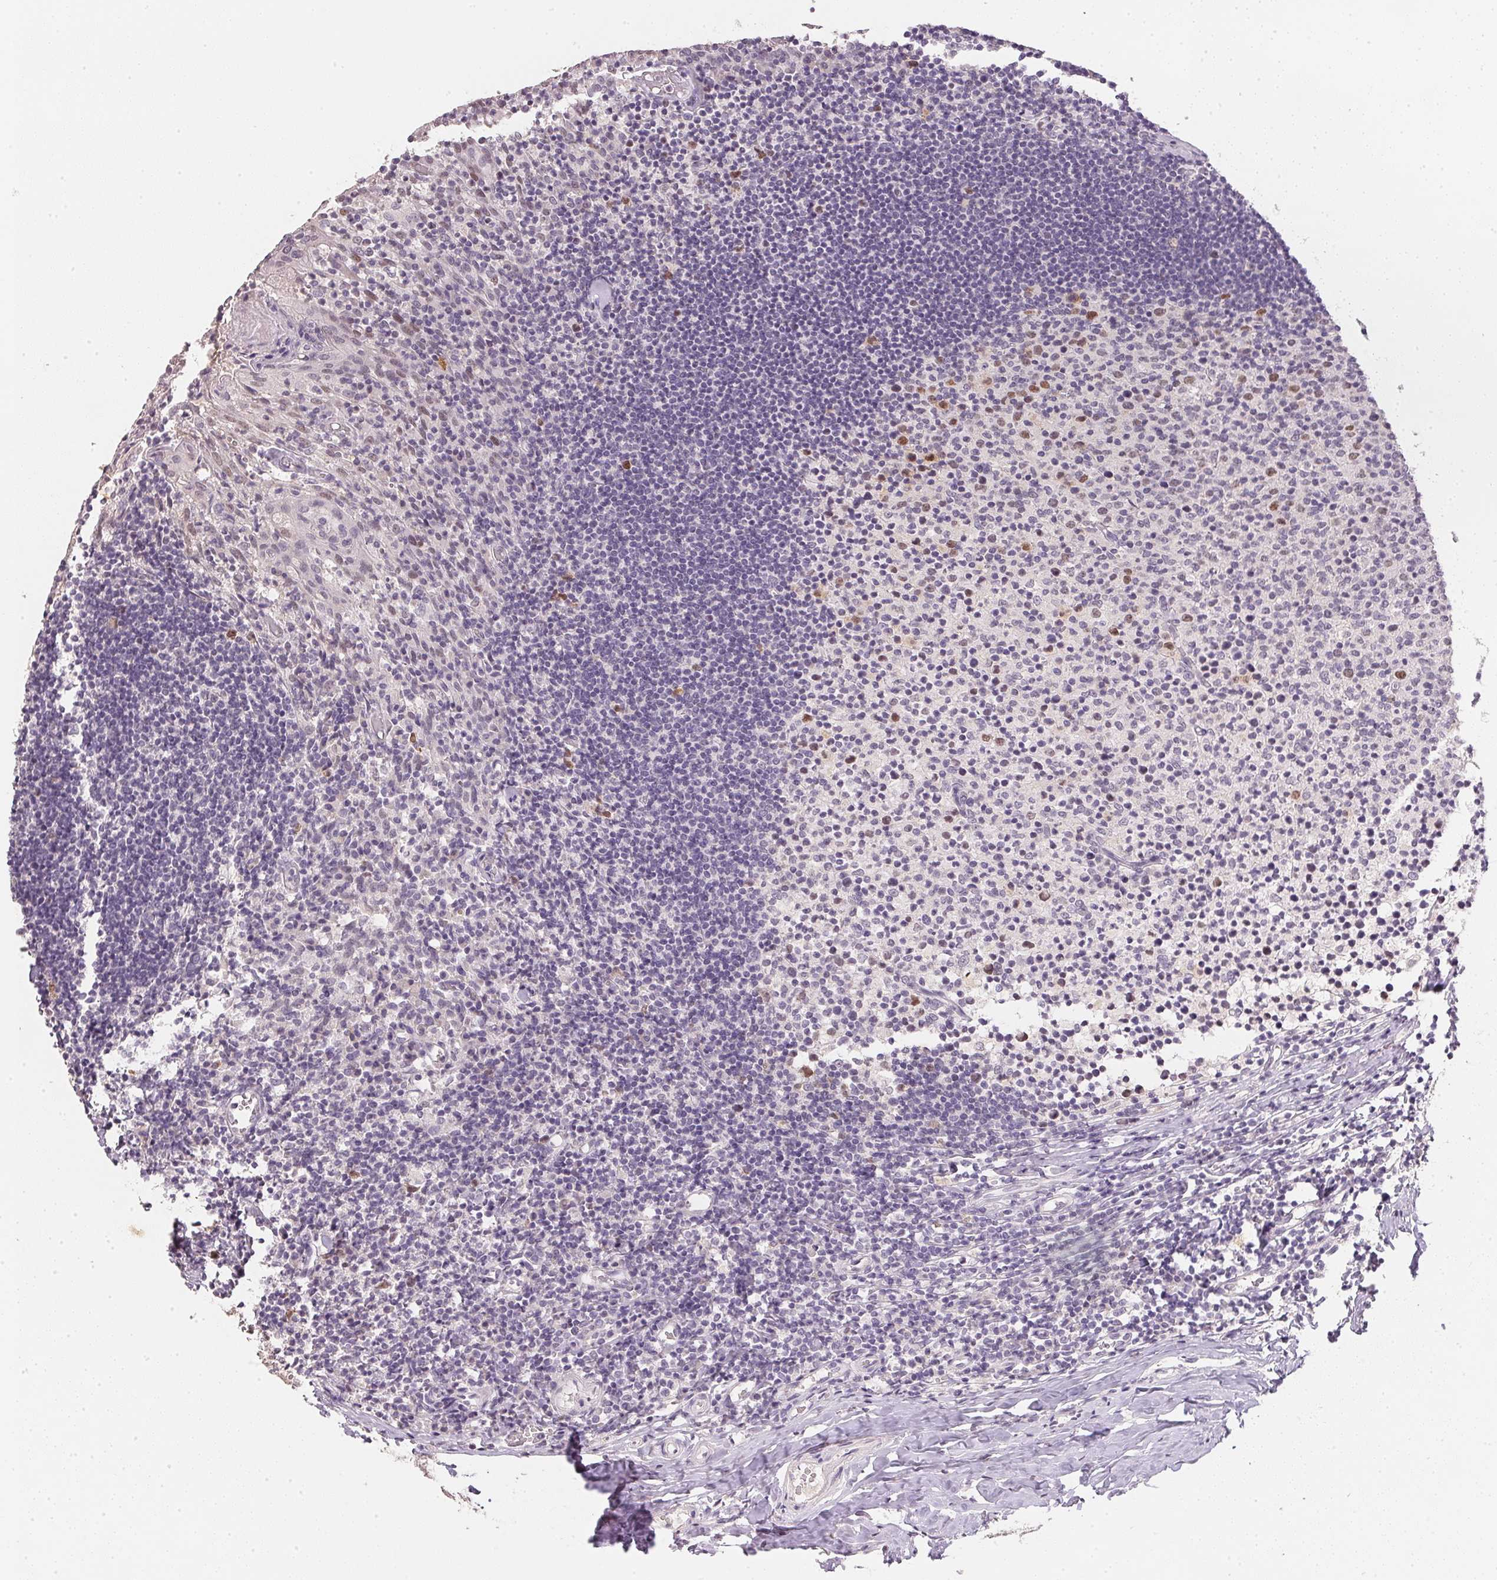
{"staining": {"intensity": "moderate", "quantity": "<25%", "location": "nuclear"}, "tissue": "tonsil", "cell_type": "Germinal center cells", "image_type": "normal", "snomed": [{"axis": "morphology", "description": "Normal tissue, NOS"}, {"axis": "topography", "description": "Tonsil"}], "caption": "About <25% of germinal center cells in unremarkable tonsil show moderate nuclear protein expression as visualized by brown immunohistochemical staining.", "gene": "POLR3G", "patient": {"sex": "female", "age": 10}}